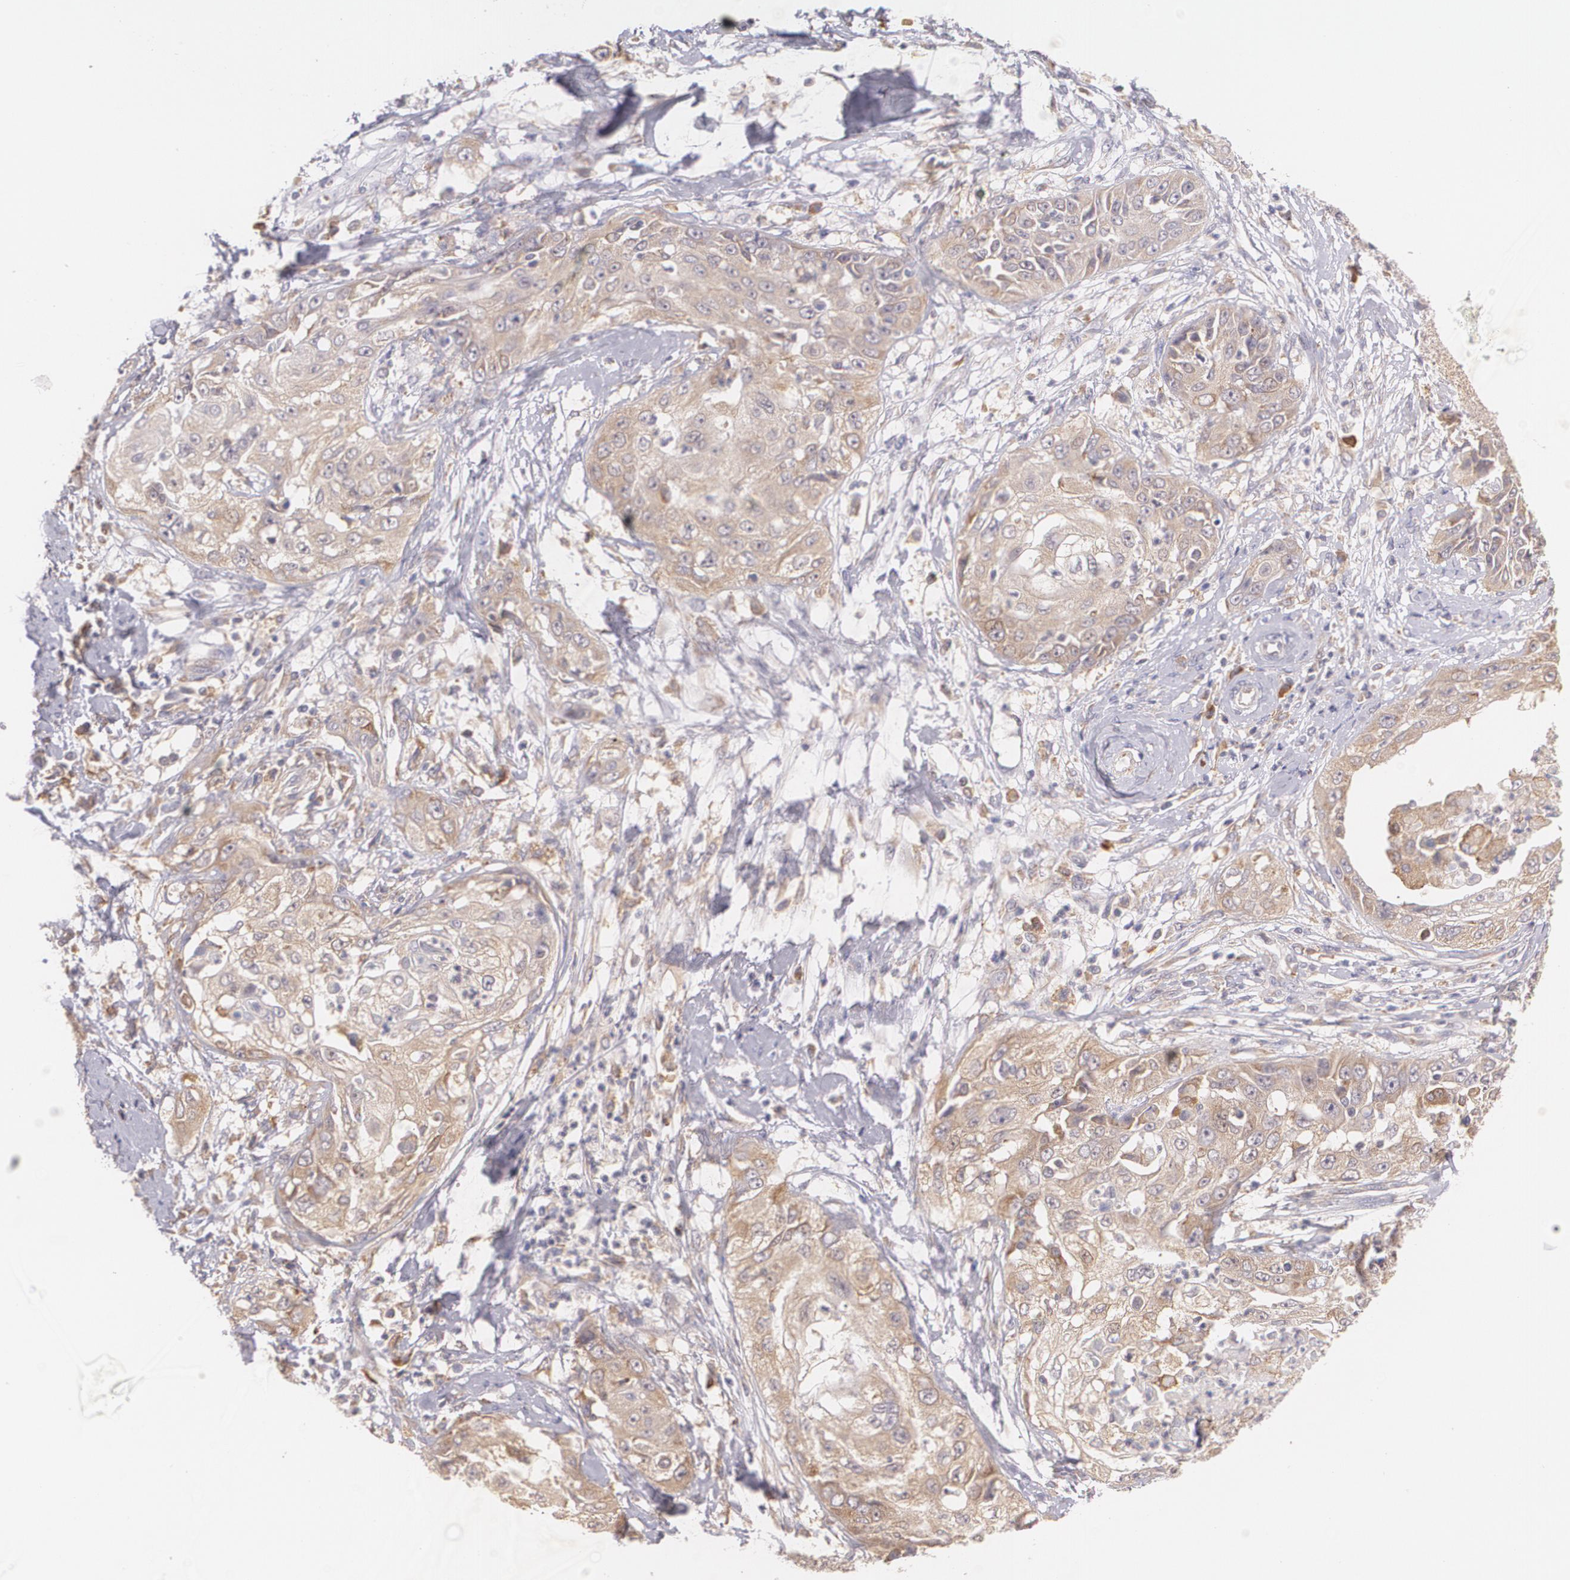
{"staining": {"intensity": "weak", "quantity": ">75%", "location": "cytoplasmic/membranous"}, "tissue": "cervical cancer", "cell_type": "Tumor cells", "image_type": "cancer", "snomed": [{"axis": "morphology", "description": "Squamous cell carcinoma, NOS"}, {"axis": "topography", "description": "Cervix"}], "caption": "Immunohistochemical staining of human cervical cancer shows weak cytoplasmic/membranous protein positivity in about >75% of tumor cells.", "gene": "CCL17", "patient": {"sex": "female", "age": 64}}